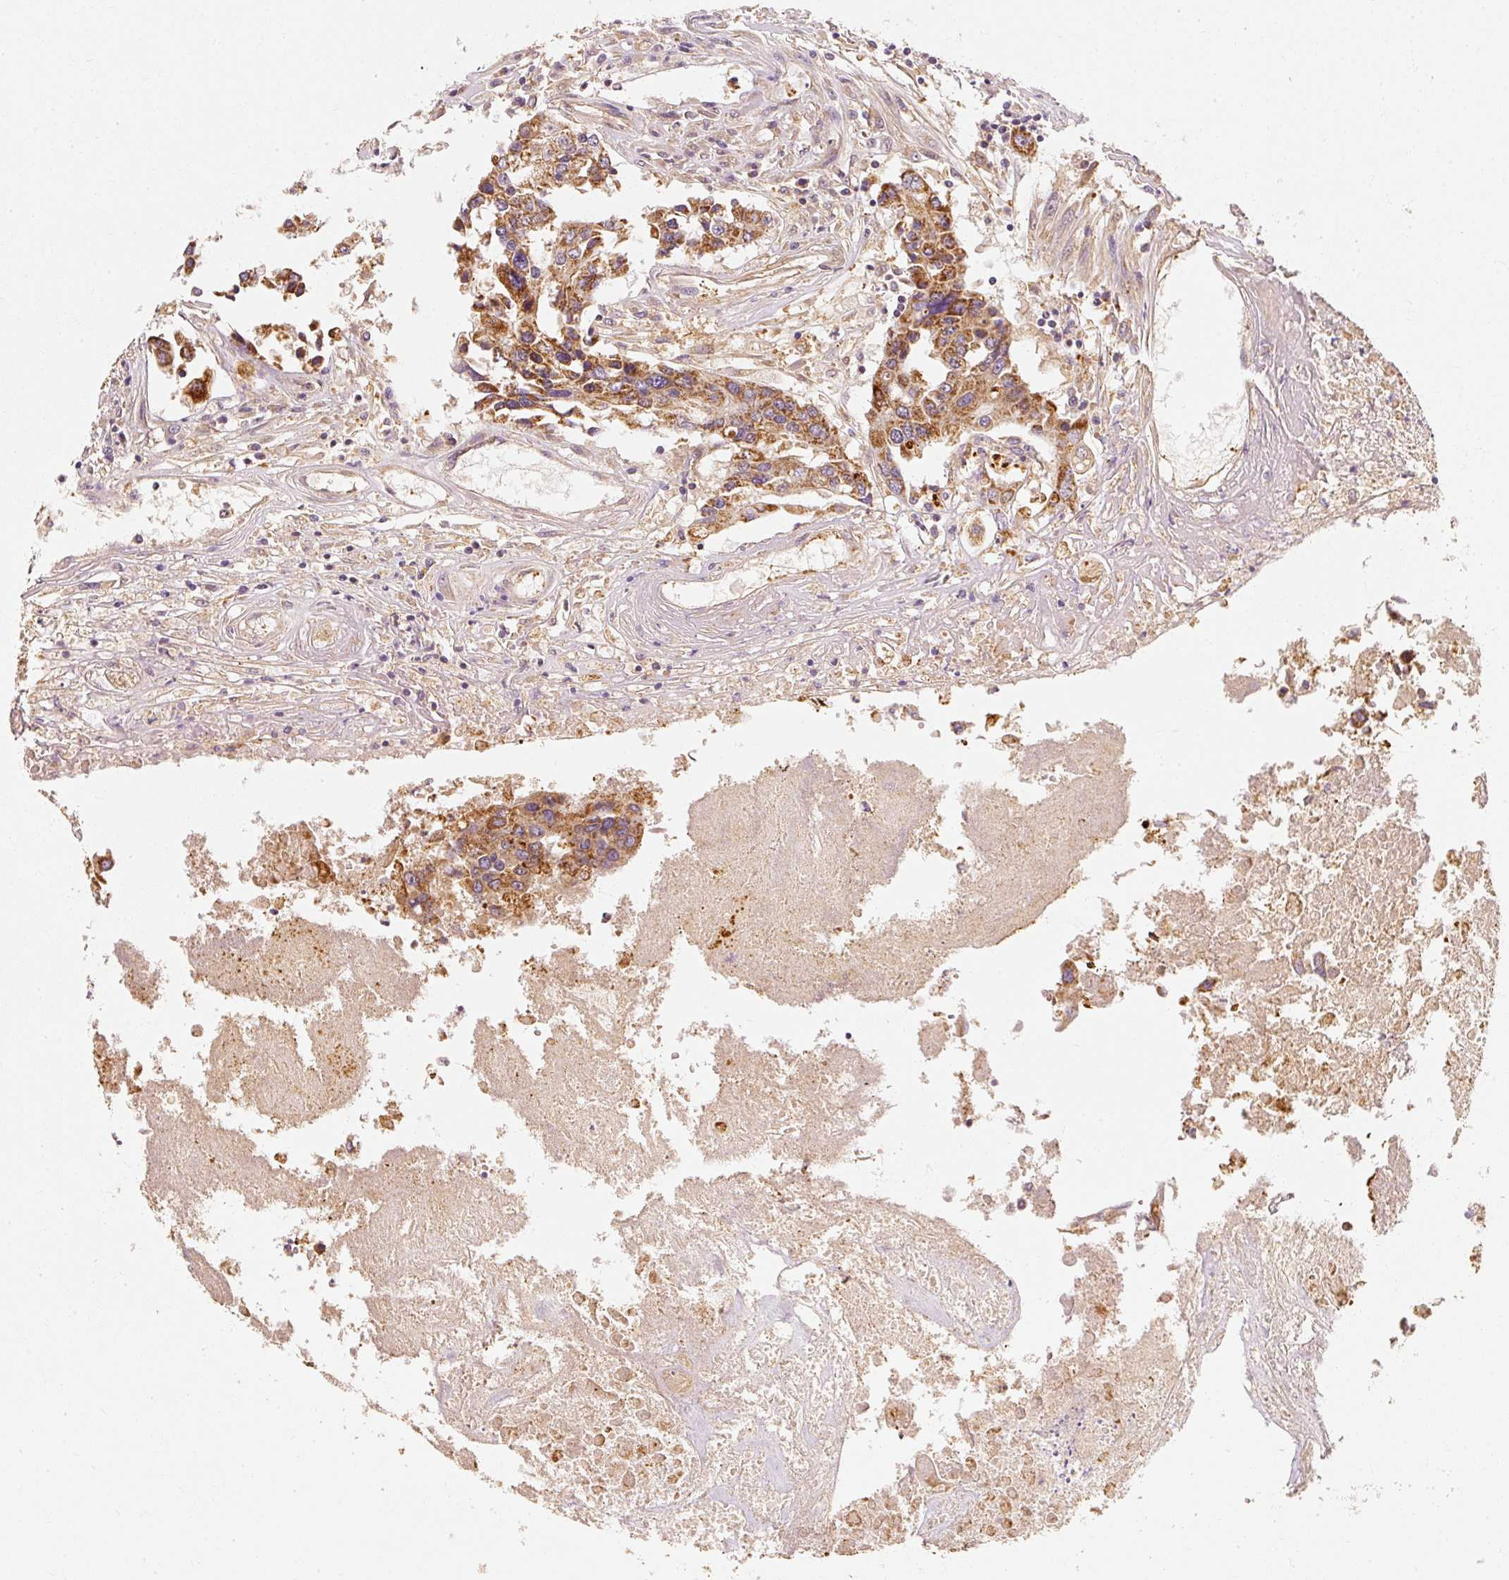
{"staining": {"intensity": "moderate", "quantity": ">75%", "location": "cytoplasmic/membranous"}, "tissue": "colorectal cancer", "cell_type": "Tumor cells", "image_type": "cancer", "snomed": [{"axis": "morphology", "description": "Adenocarcinoma, NOS"}, {"axis": "topography", "description": "Colon"}], "caption": "Immunohistochemistry (IHC) (DAB (3,3'-diaminobenzidine)) staining of human adenocarcinoma (colorectal) shows moderate cytoplasmic/membranous protein positivity in approximately >75% of tumor cells.", "gene": "TOMM40", "patient": {"sex": "male", "age": 77}}